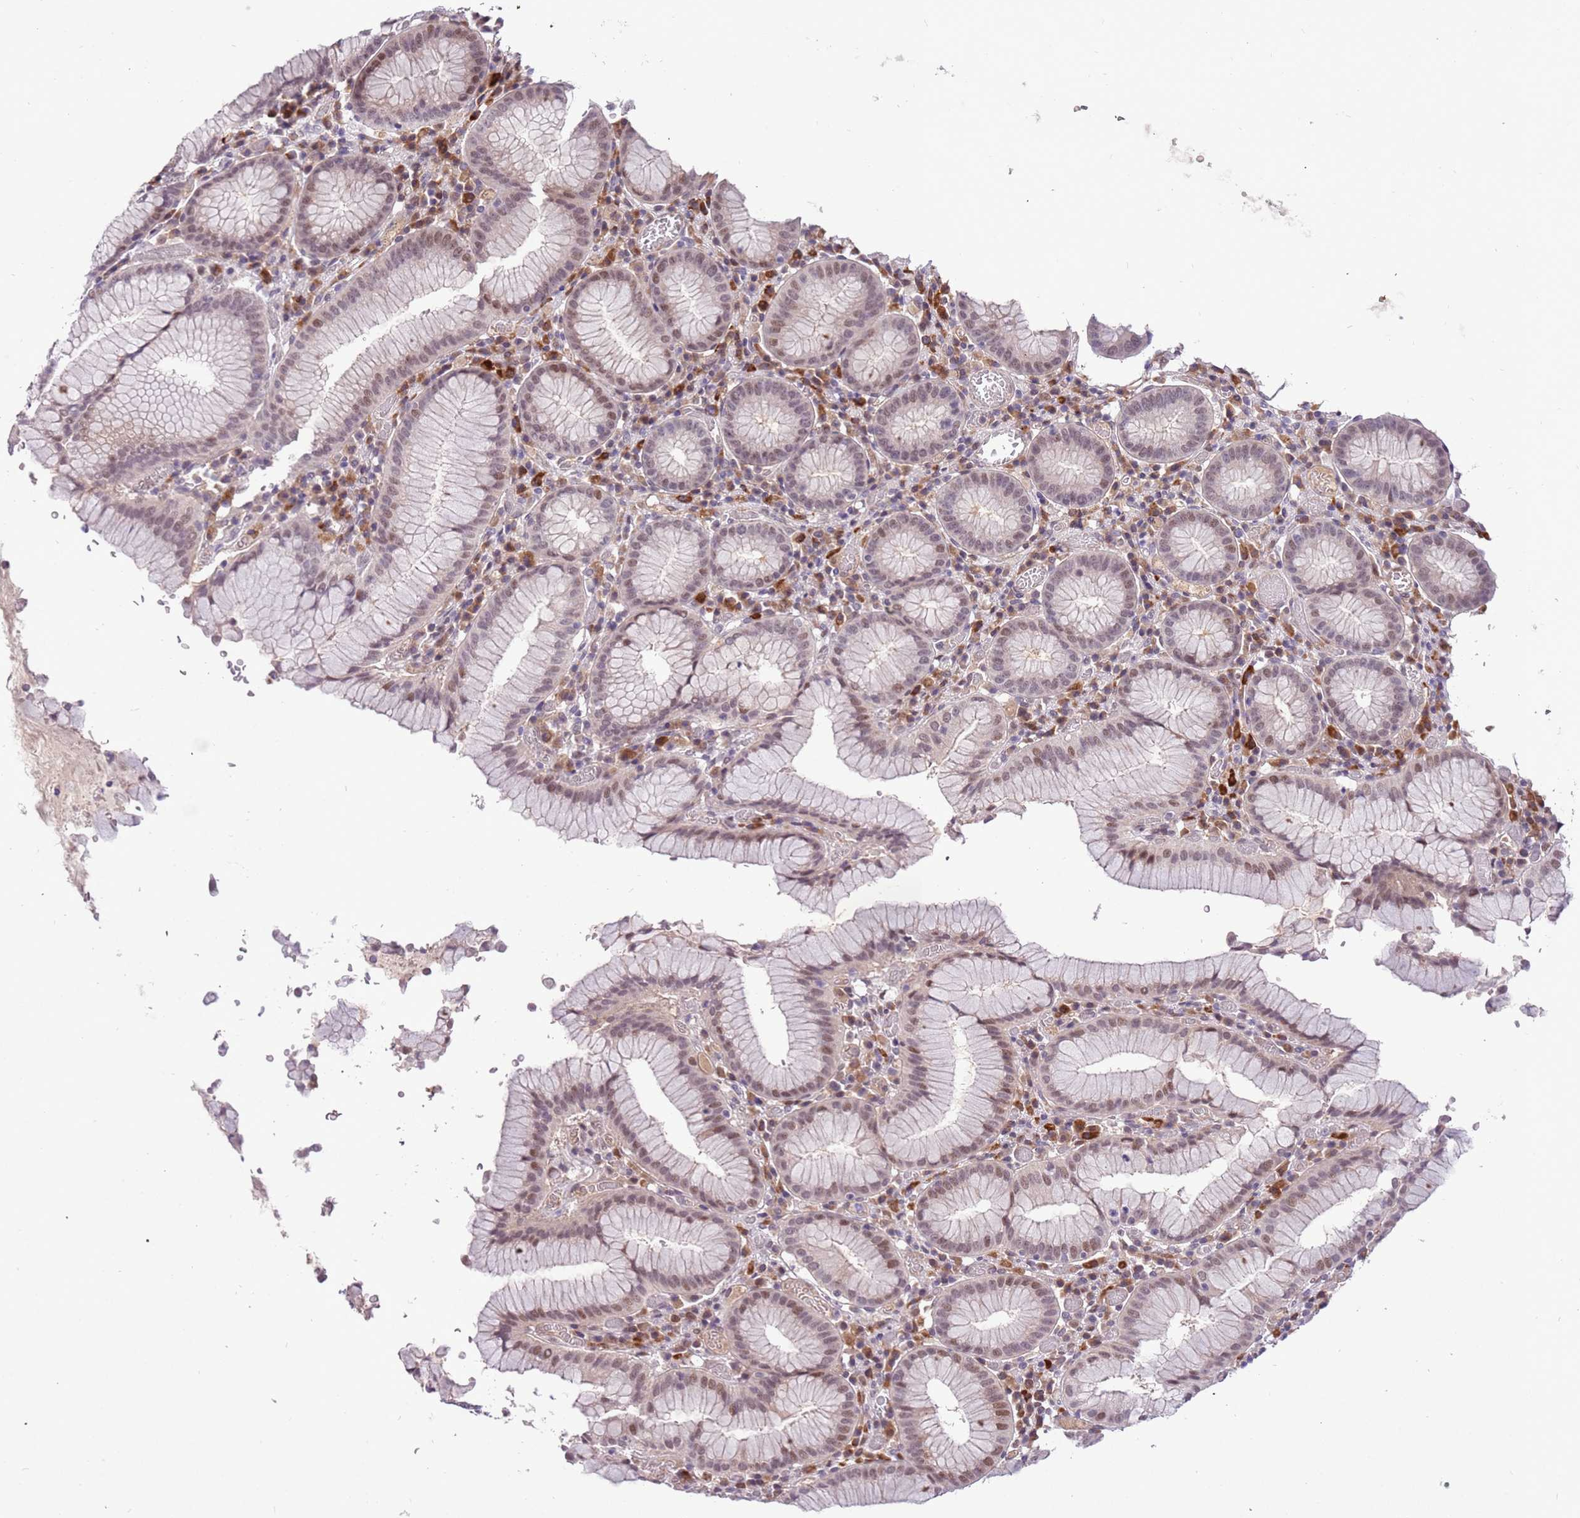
{"staining": {"intensity": "moderate", "quantity": "25%-75%", "location": "cytoplasmic/membranous,nuclear"}, "tissue": "stomach", "cell_type": "Glandular cells", "image_type": "normal", "snomed": [{"axis": "morphology", "description": "Normal tissue, NOS"}, {"axis": "topography", "description": "Stomach"}], "caption": "Benign stomach shows moderate cytoplasmic/membranous,nuclear expression in about 25%-75% of glandular cells (DAB IHC, brown staining for protein, blue staining for nuclei)..", "gene": "MAGEF1", "patient": {"sex": "male", "age": 55}}